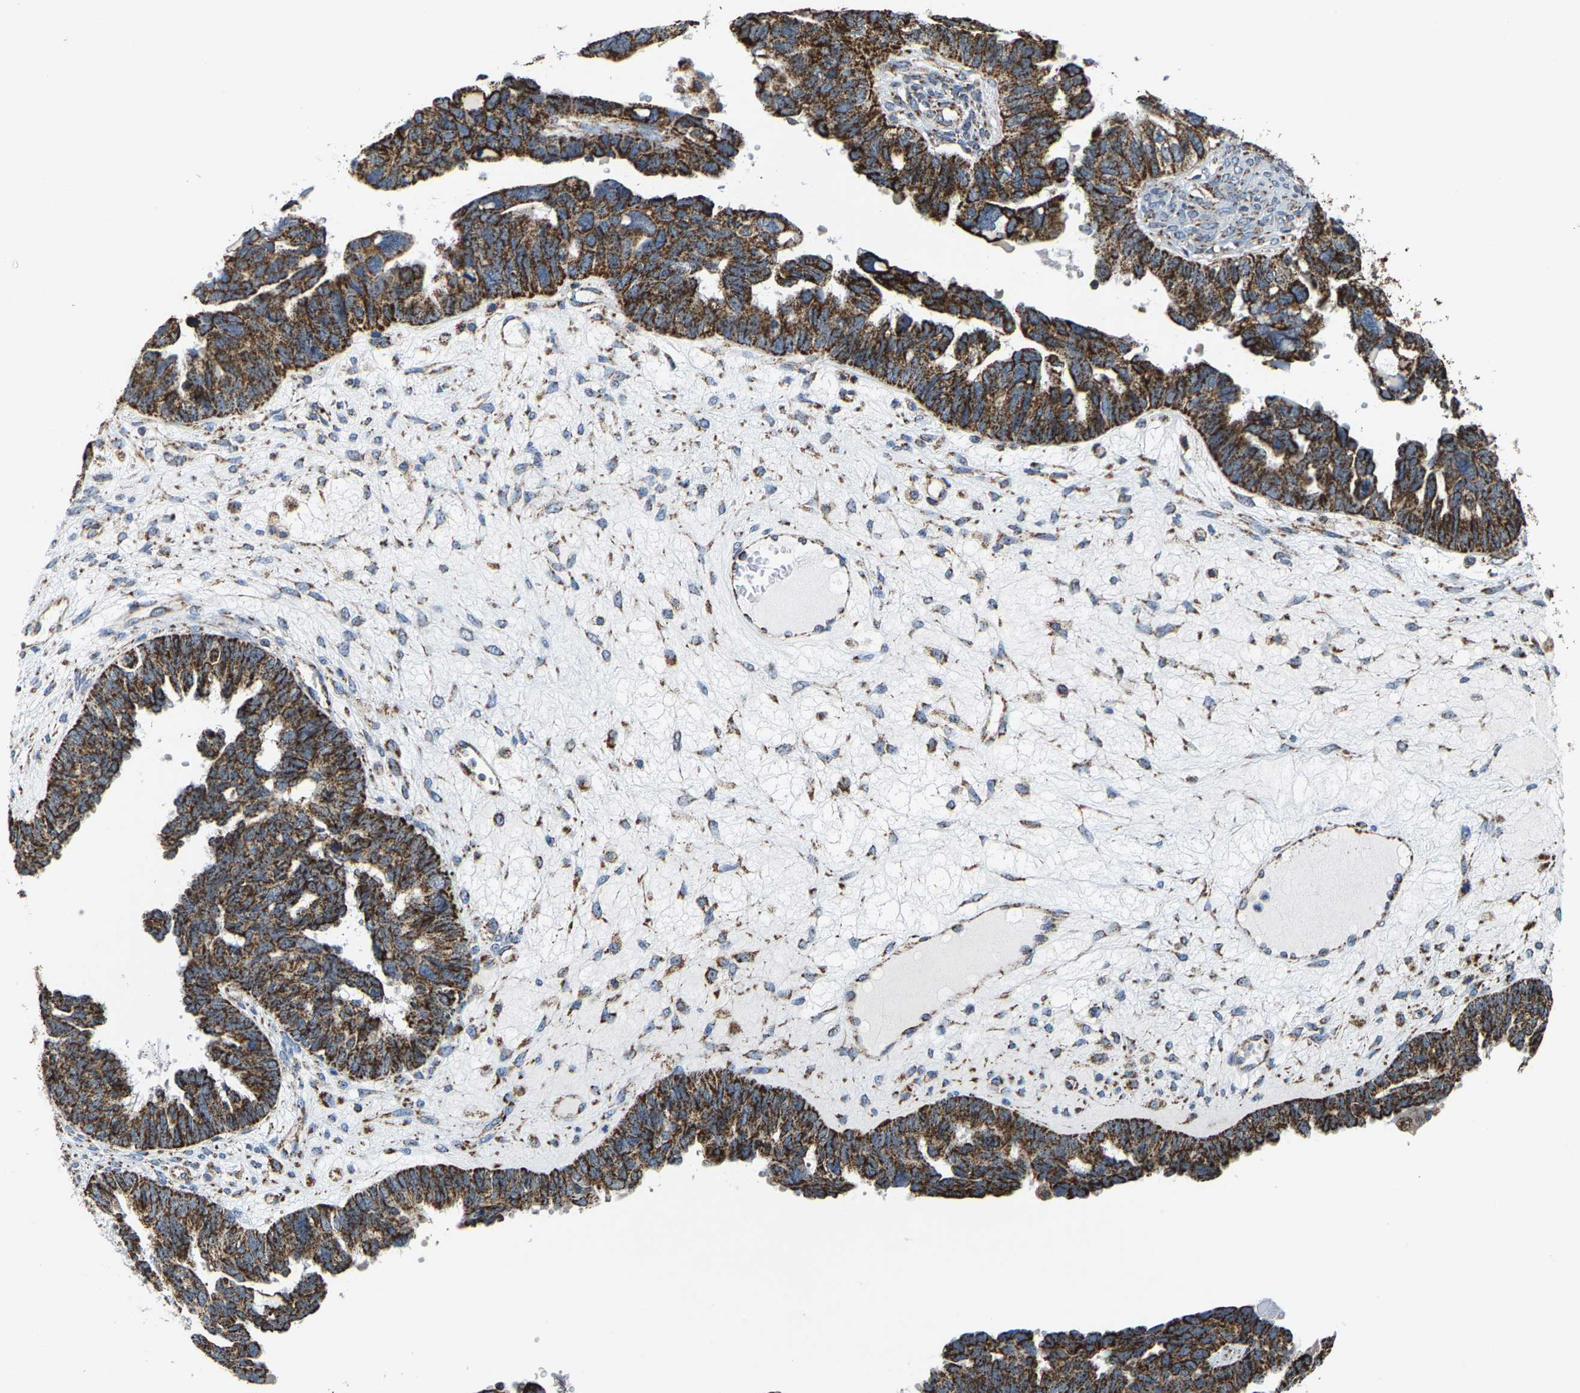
{"staining": {"intensity": "strong", "quantity": ">75%", "location": "cytoplasmic/membranous"}, "tissue": "ovarian cancer", "cell_type": "Tumor cells", "image_type": "cancer", "snomed": [{"axis": "morphology", "description": "Cystadenocarcinoma, serous, NOS"}, {"axis": "topography", "description": "Ovary"}], "caption": "An image of serous cystadenocarcinoma (ovarian) stained for a protein exhibits strong cytoplasmic/membranous brown staining in tumor cells. Nuclei are stained in blue.", "gene": "SHMT2", "patient": {"sex": "female", "age": 79}}